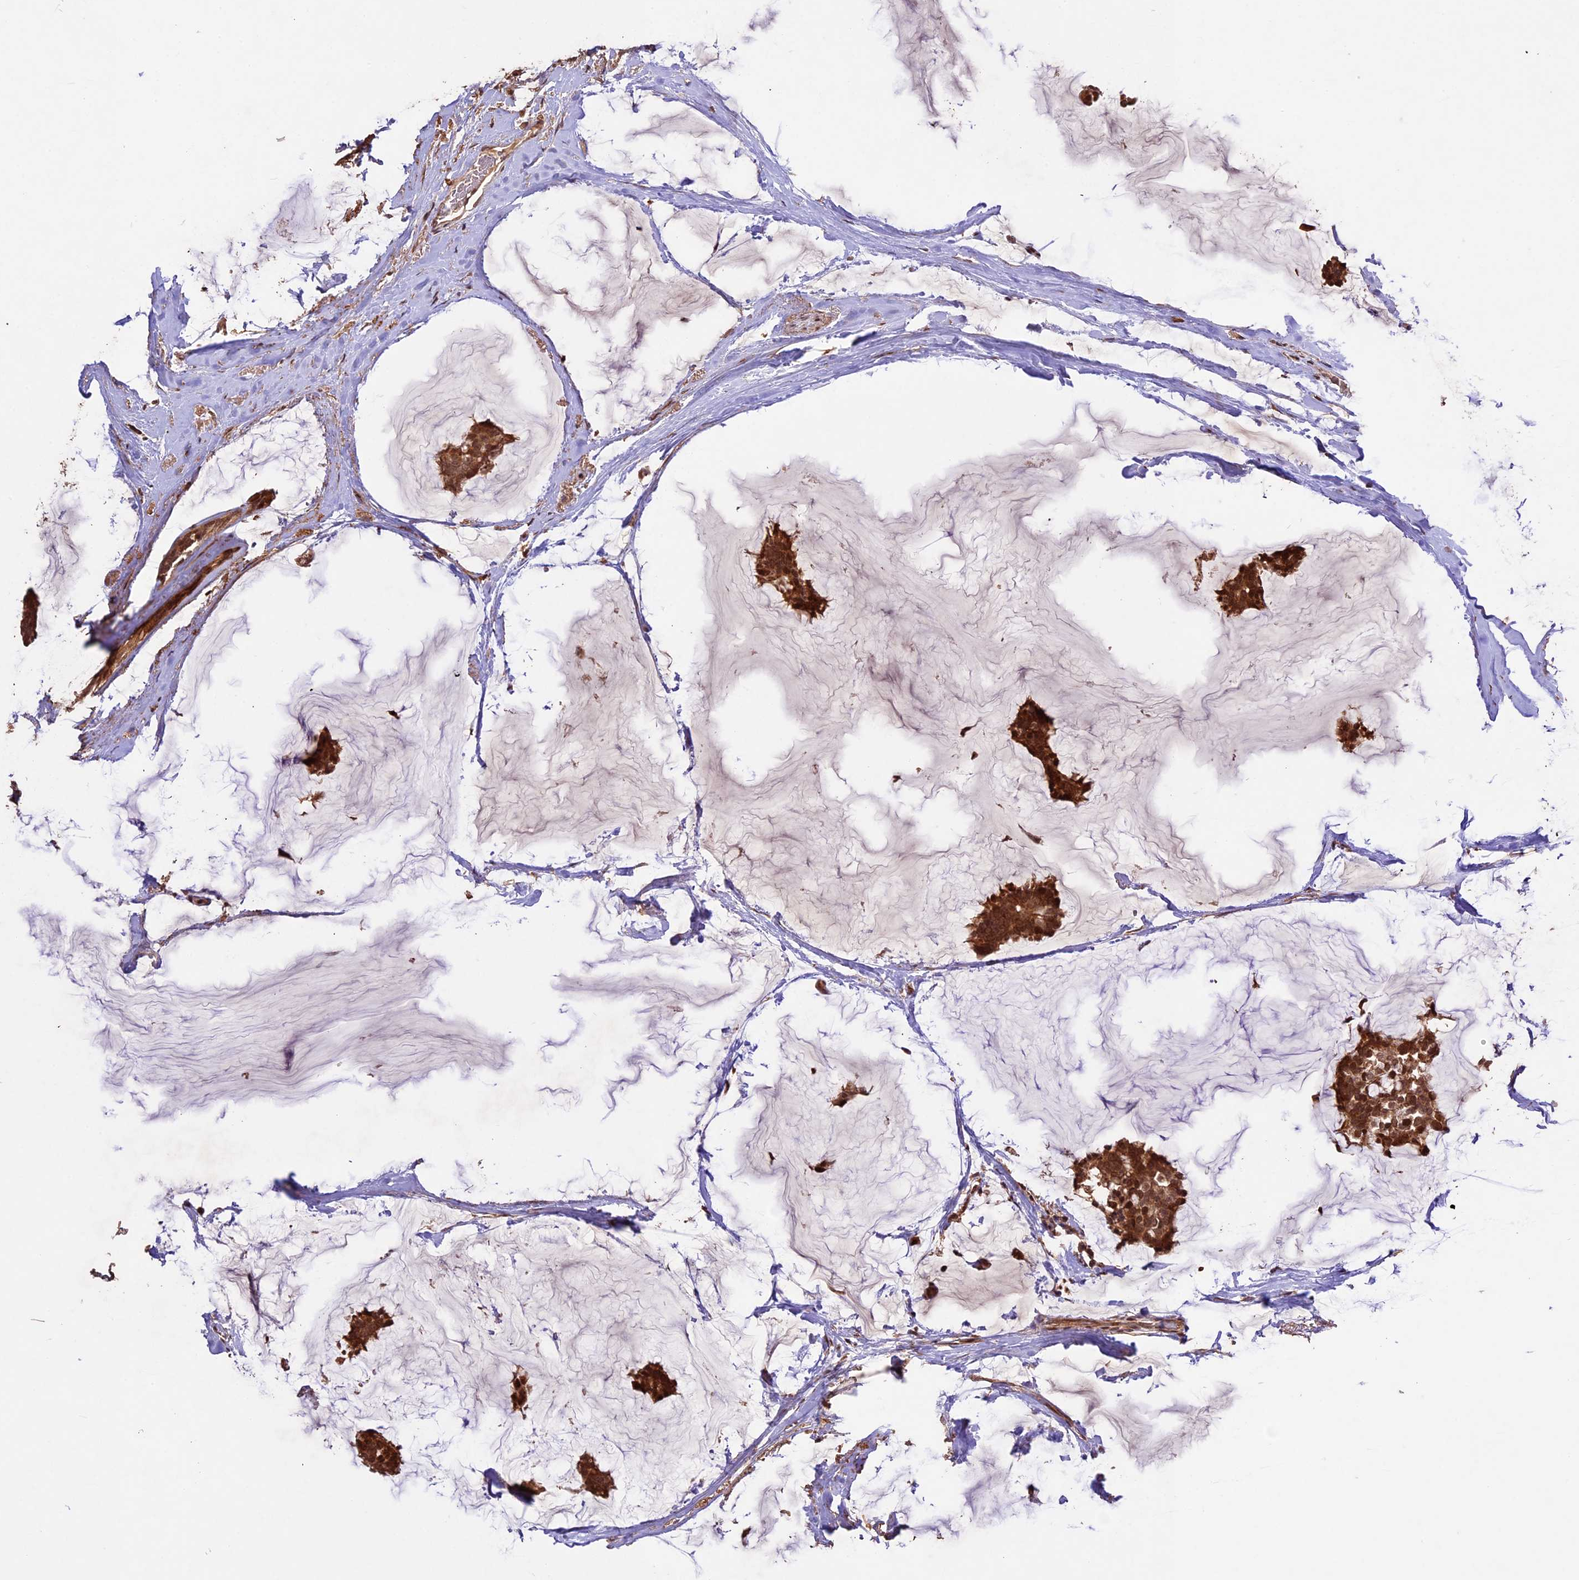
{"staining": {"intensity": "strong", "quantity": ">75%", "location": "cytoplasmic/membranous,nuclear"}, "tissue": "breast cancer", "cell_type": "Tumor cells", "image_type": "cancer", "snomed": [{"axis": "morphology", "description": "Duct carcinoma"}, {"axis": "topography", "description": "Breast"}], "caption": "There is high levels of strong cytoplasmic/membranous and nuclear positivity in tumor cells of invasive ductal carcinoma (breast), as demonstrated by immunohistochemical staining (brown color).", "gene": "CDKN2AIP", "patient": {"sex": "female", "age": 93}}